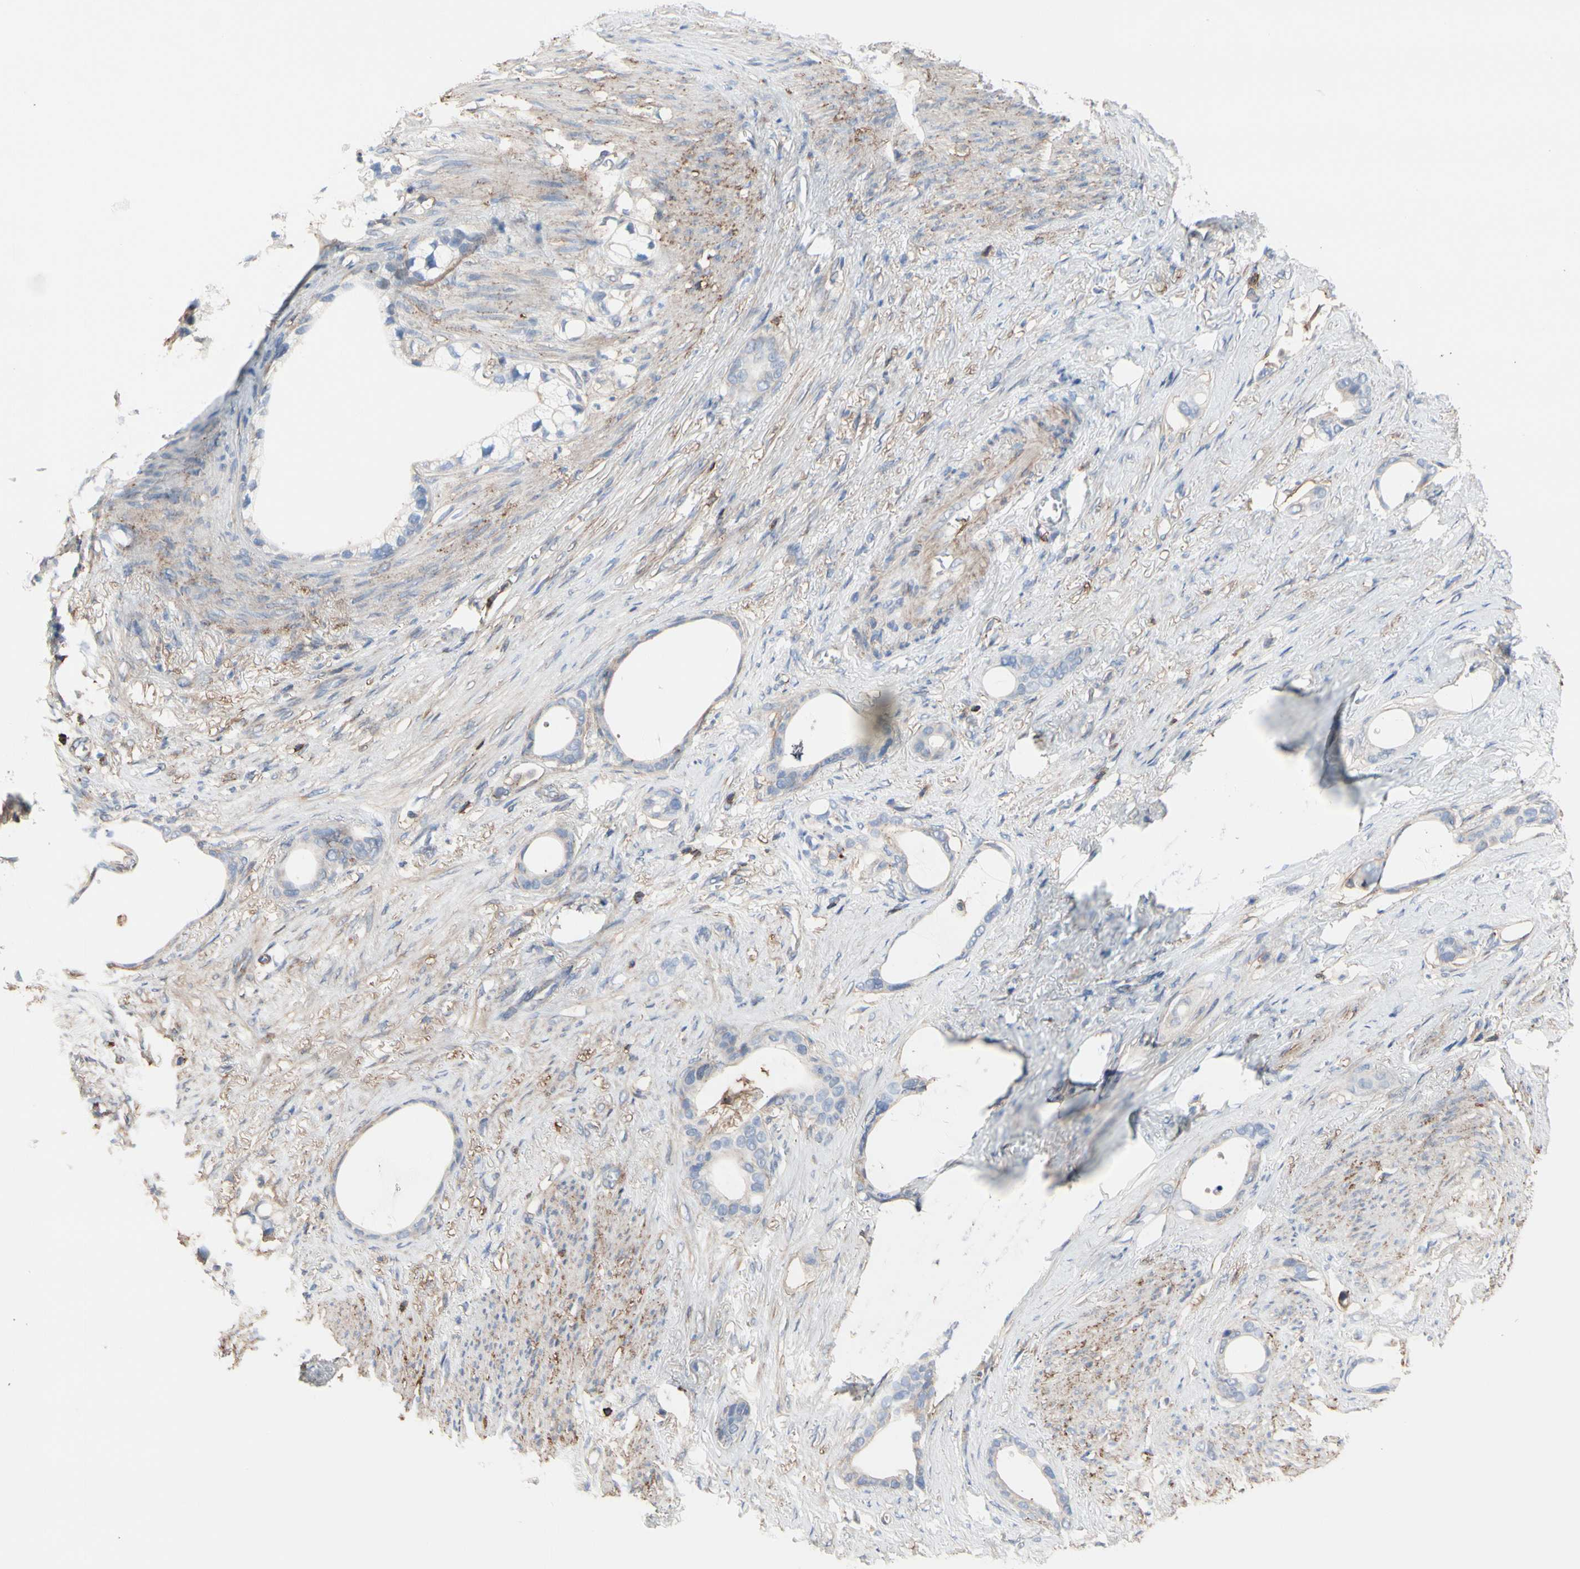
{"staining": {"intensity": "negative", "quantity": "none", "location": "none"}, "tissue": "stomach cancer", "cell_type": "Tumor cells", "image_type": "cancer", "snomed": [{"axis": "morphology", "description": "Adenocarcinoma, NOS"}, {"axis": "topography", "description": "Stomach"}], "caption": "An image of adenocarcinoma (stomach) stained for a protein reveals no brown staining in tumor cells. (DAB (3,3'-diaminobenzidine) immunohistochemistry with hematoxylin counter stain).", "gene": "ANXA6", "patient": {"sex": "female", "age": 75}}